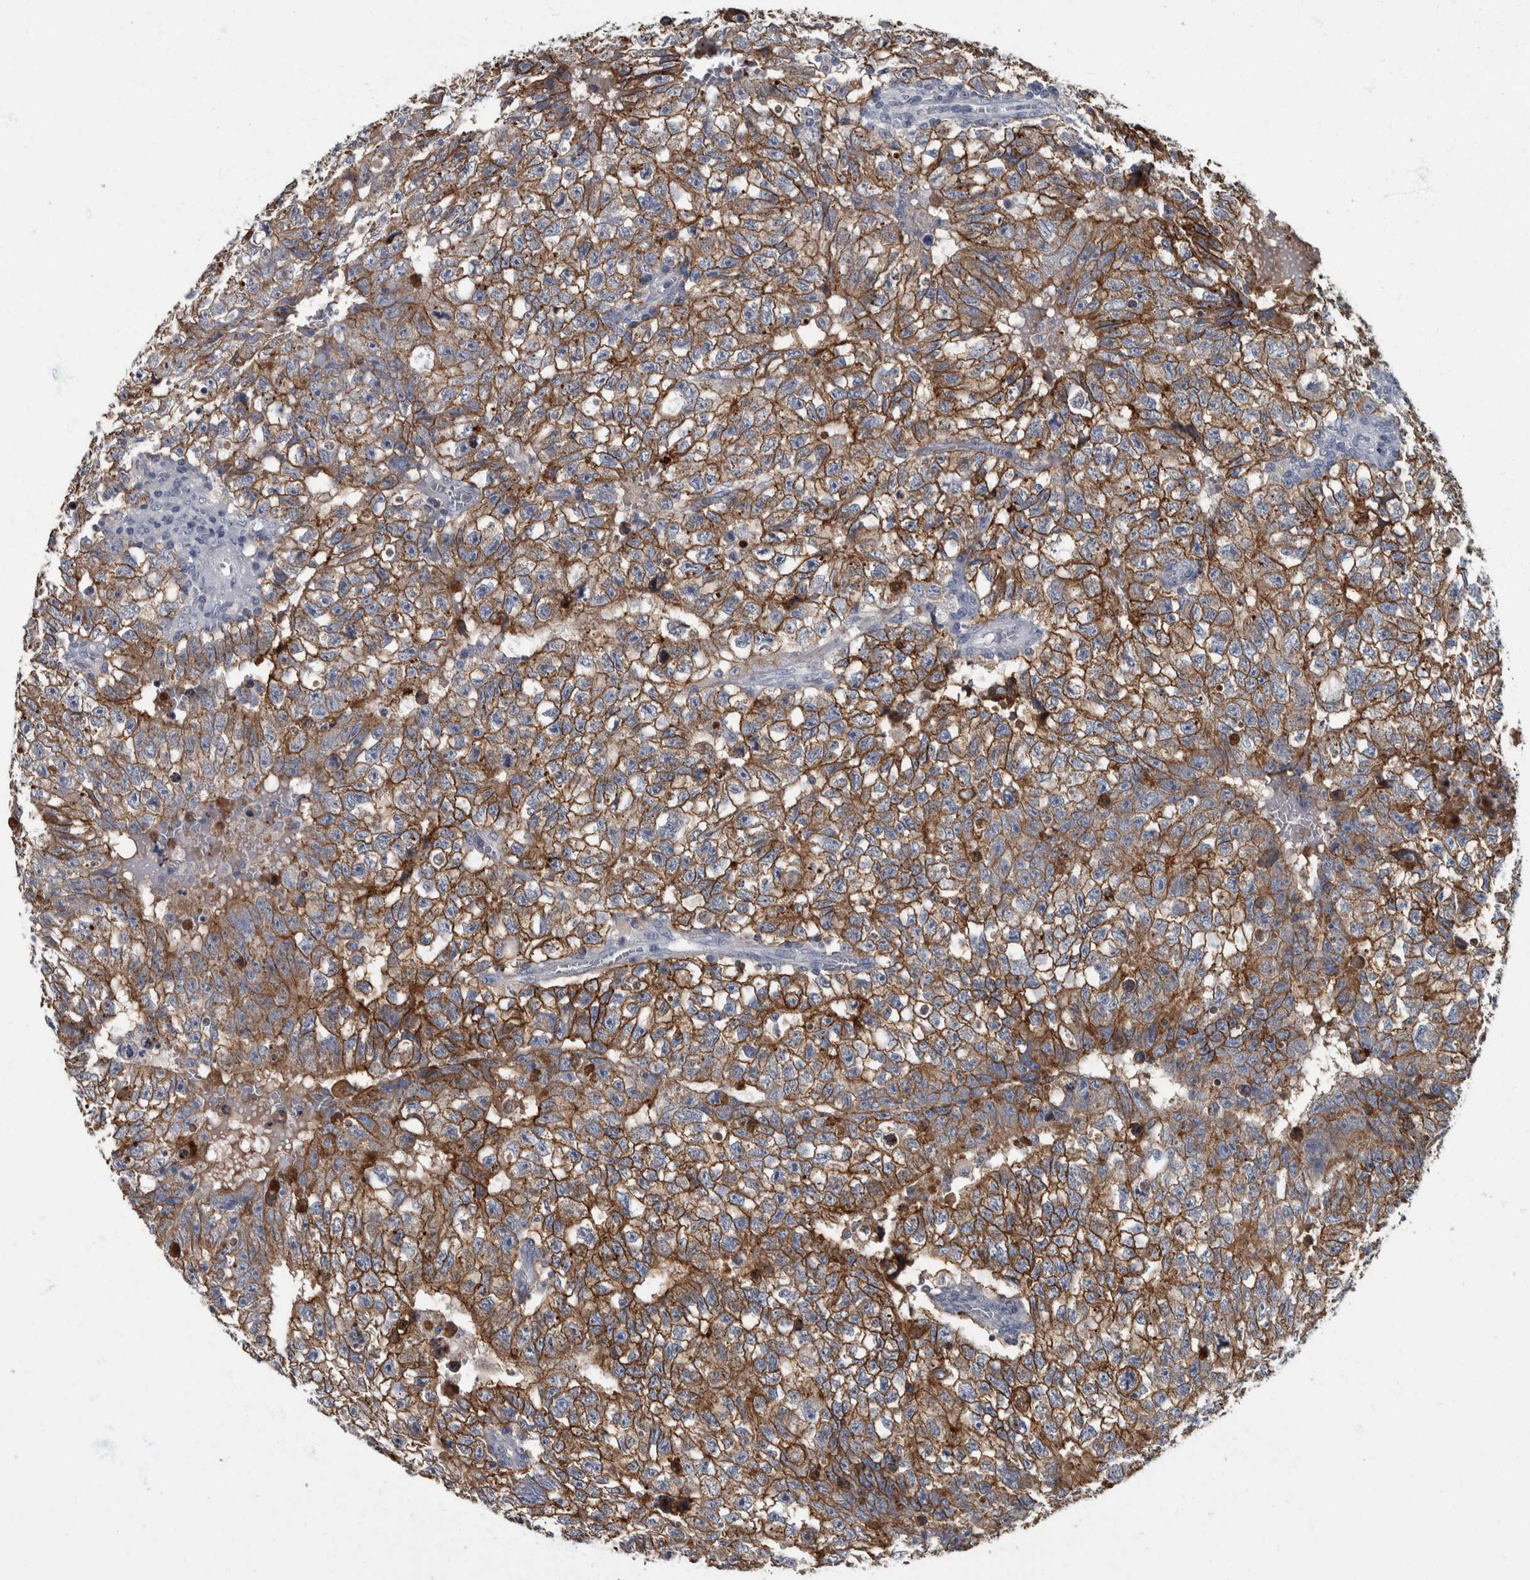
{"staining": {"intensity": "moderate", "quantity": ">75%", "location": "cytoplasmic/membranous"}, "tissue": "testis cancer", "cell_type": "Tumor cells", "image_type": "cancer", "snomed": [{"axis": "morphology", "description": "Seminoma, NOS"}, {"axis": "morphology", "description": "Carcinoma, Embryonal, NOS"}, {"axis": "topography", "description": "Testis"}], "caption": "A micrograph showing moderate cytoplasmic/membranous staining in approximately >75% of tumor cells in testis cancer, as visualized by brown immunohistochemical staining.", "gene": "DSG2", "patient": {"sex": "male", "age": 38}}